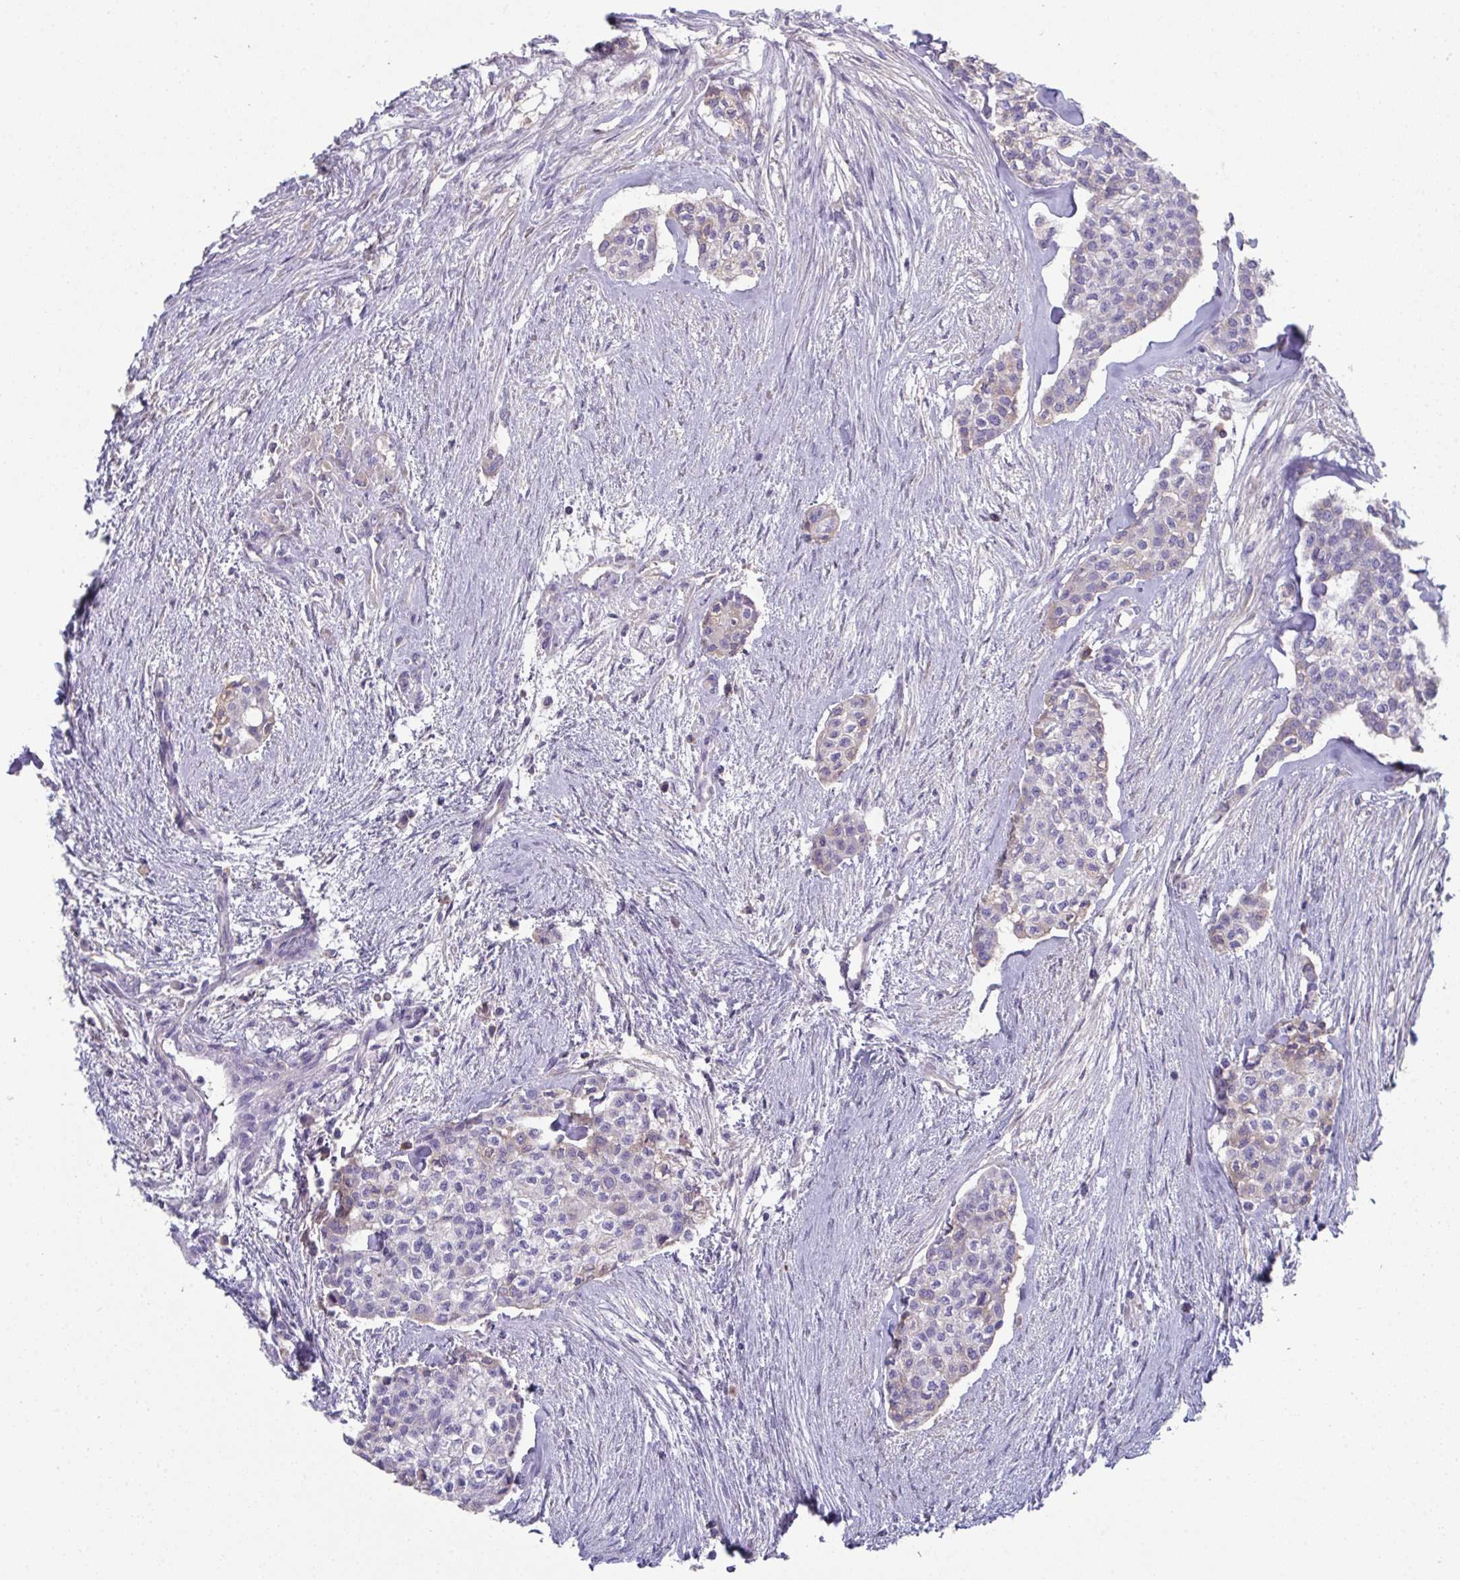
{"staining": {"intensity": "negative", "quantity": "none", "location": "none"}, "tissue": "head and neck cancer", "cell_type": "Tumor cells", "image_type": "cancer", "snomed": [{"axis": "morphology", "description": "Adenocarcinoma, NOS"}, {"axis": "topography", "description": "Head-Neck"}], "caption": "IHC of head and neck cancer (adenocarcinoma) demonstrates no expression in tumor cells. The staining was performed using DAB to visualize the protein expression in brown, while the nuclei were stained in blue with hematoxylin (Magnification: 20x).", "gene": "HGFAC", "patient": {"sex": "male", "age": 81}}